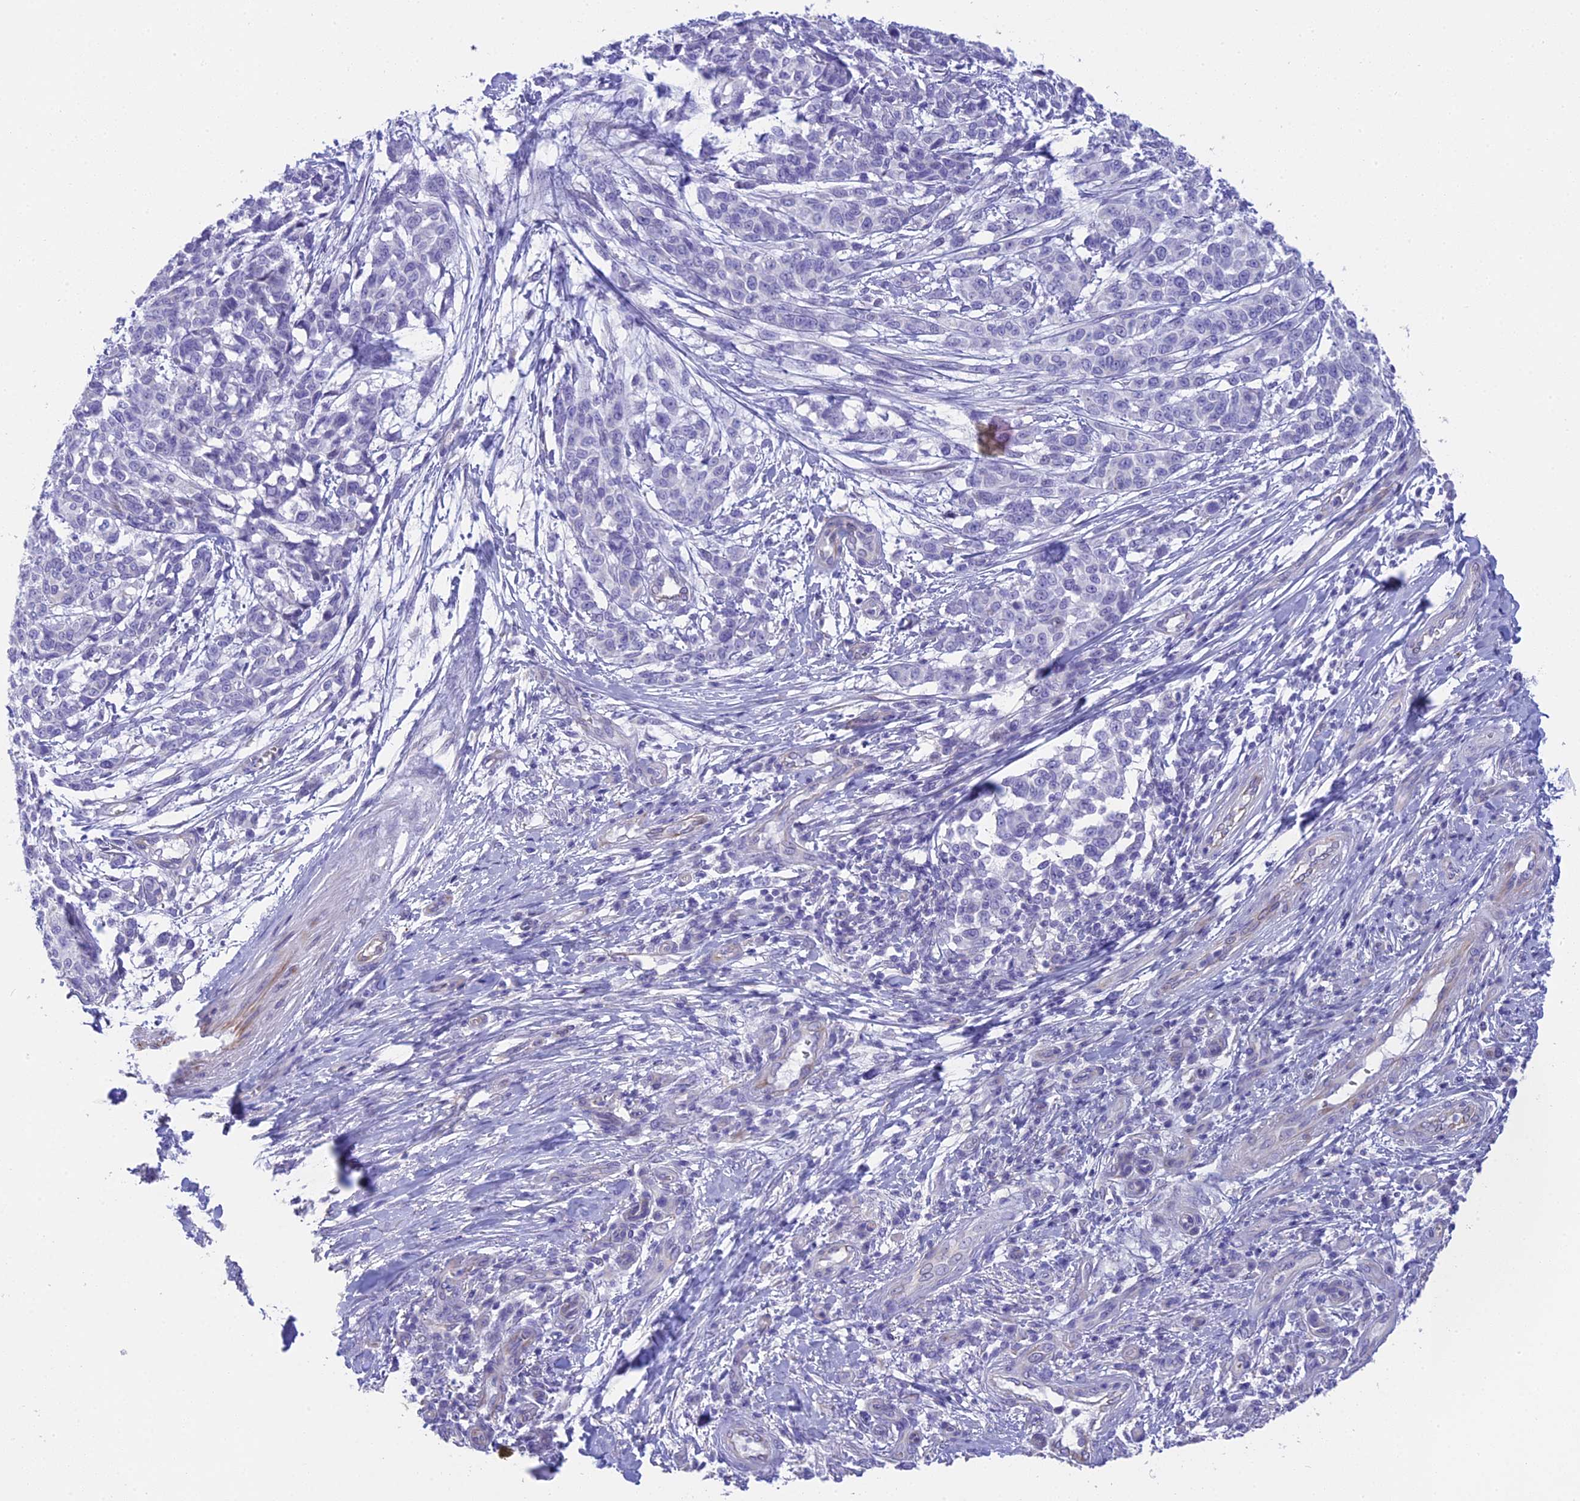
{"staining": {"intensity": "negative", "quantity": "none", "location": "none"}, "tissue": "melanoma", "cell_type": "Tumor cells", "image_type": "cancer", "snomed": [{"axis": "morphology", "description": "Malignant melanoma, NOS"}, {"axis": "topography", "description": "Skin"}], "caption": "An immunohistochemistry (IHC) histopathology image of melanoma is shown. There is no staining in tumor cells of melanoma.", "gene": "TACSTD2", "patient": {"sex": "male", "age": 49}}